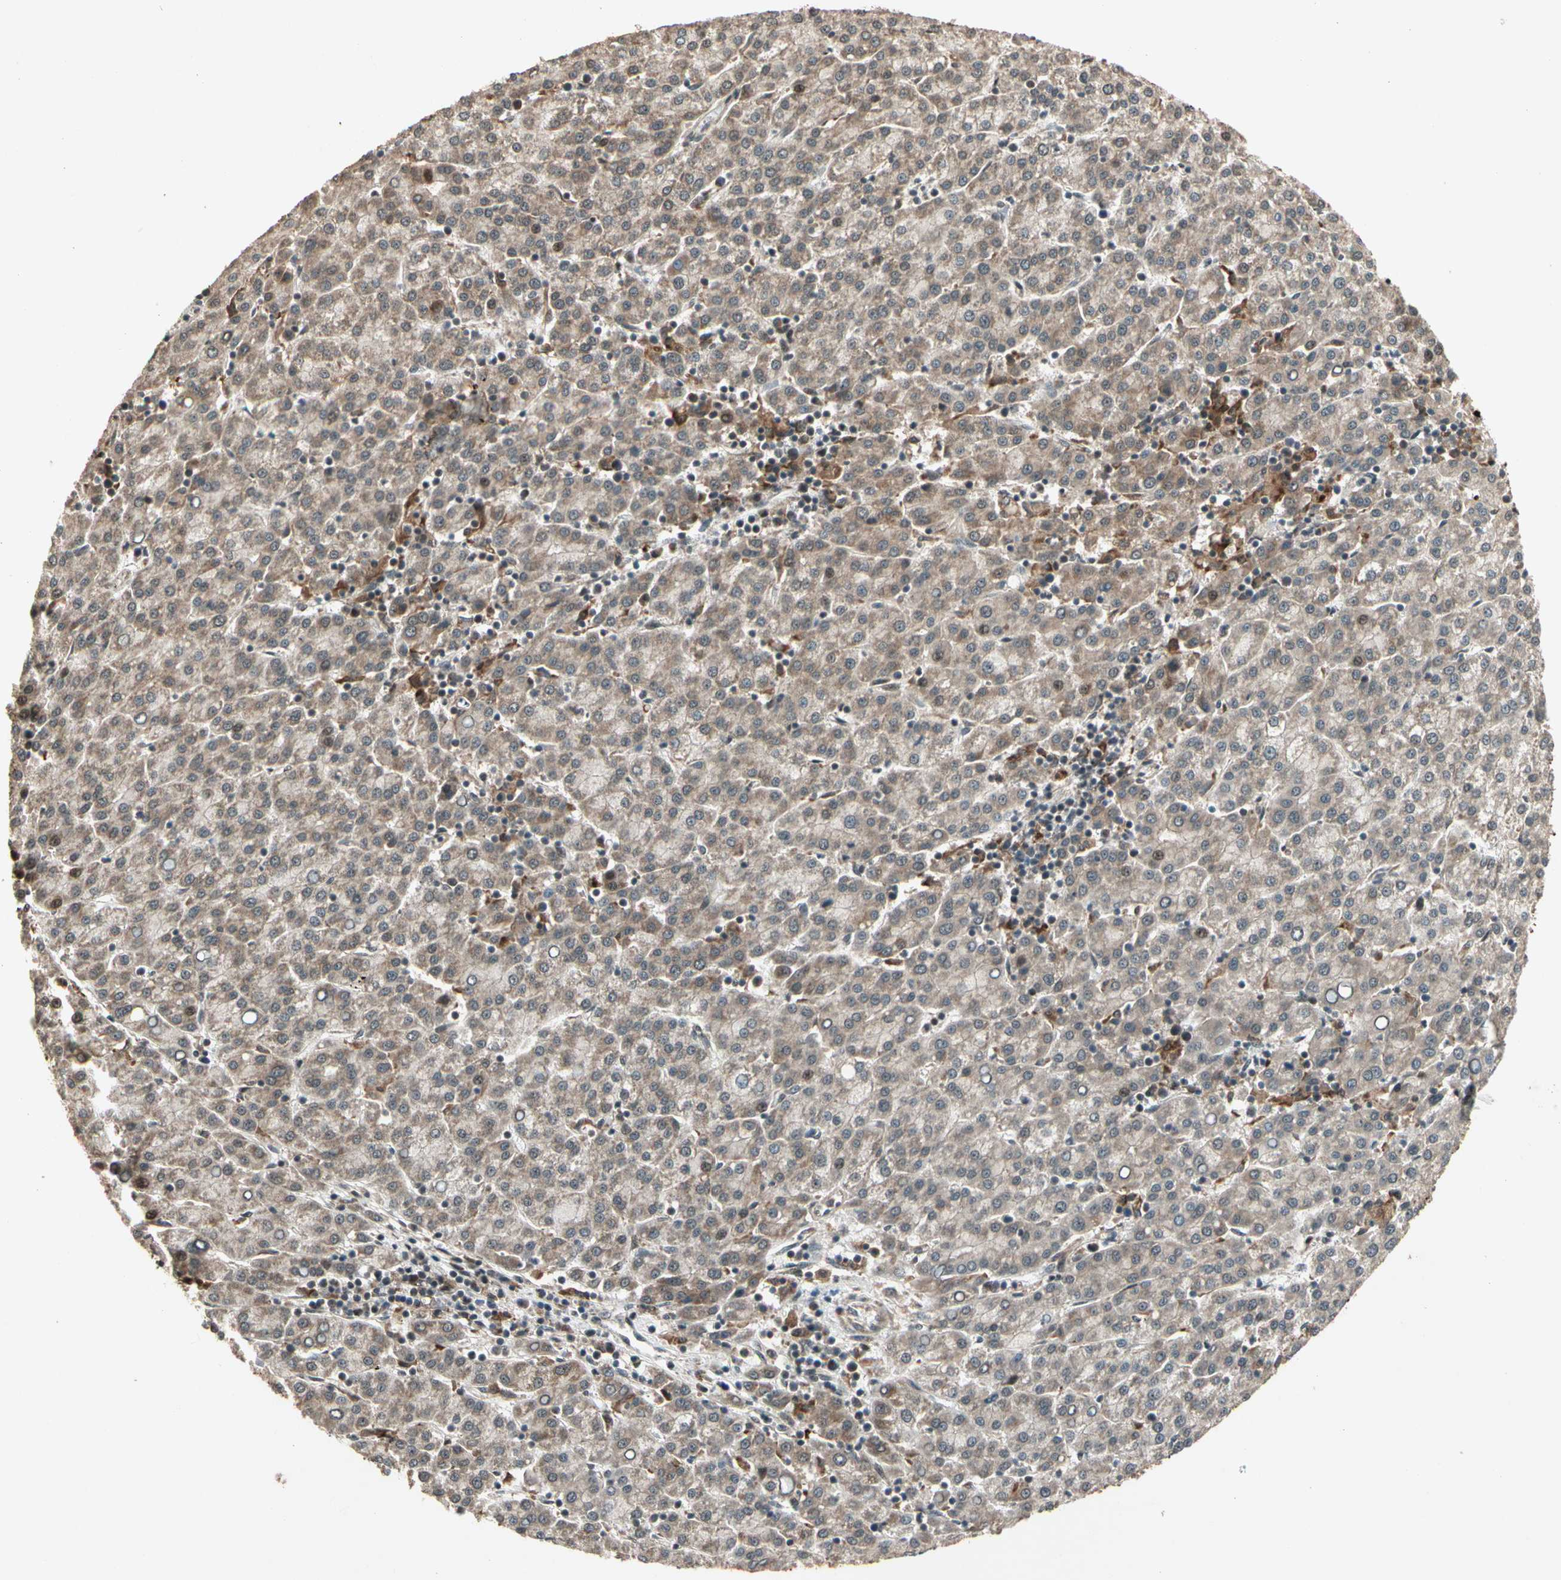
{"staining": {"intensity": "moderate", "quantity": ">75%", "location": "cytoplasmic/membranous"}, "tissue": "liver cancer", "cell_type": "Tumor cells", "image_type": "cancer", "snomed": [{"axis": "morphology", "description": "Carcinoma, Hepatocellular, NOS"}, {"axis": "topography", "description": "Liver"}], "caption": "This is an image of immunohistochemistry staining of liver hepatocellular carcinoma, which shows moderate staining in the cytoplasmic/membranous of tumor cells.", "gene": "GLUL", "patient": {"sex": "female", "age": 58}}